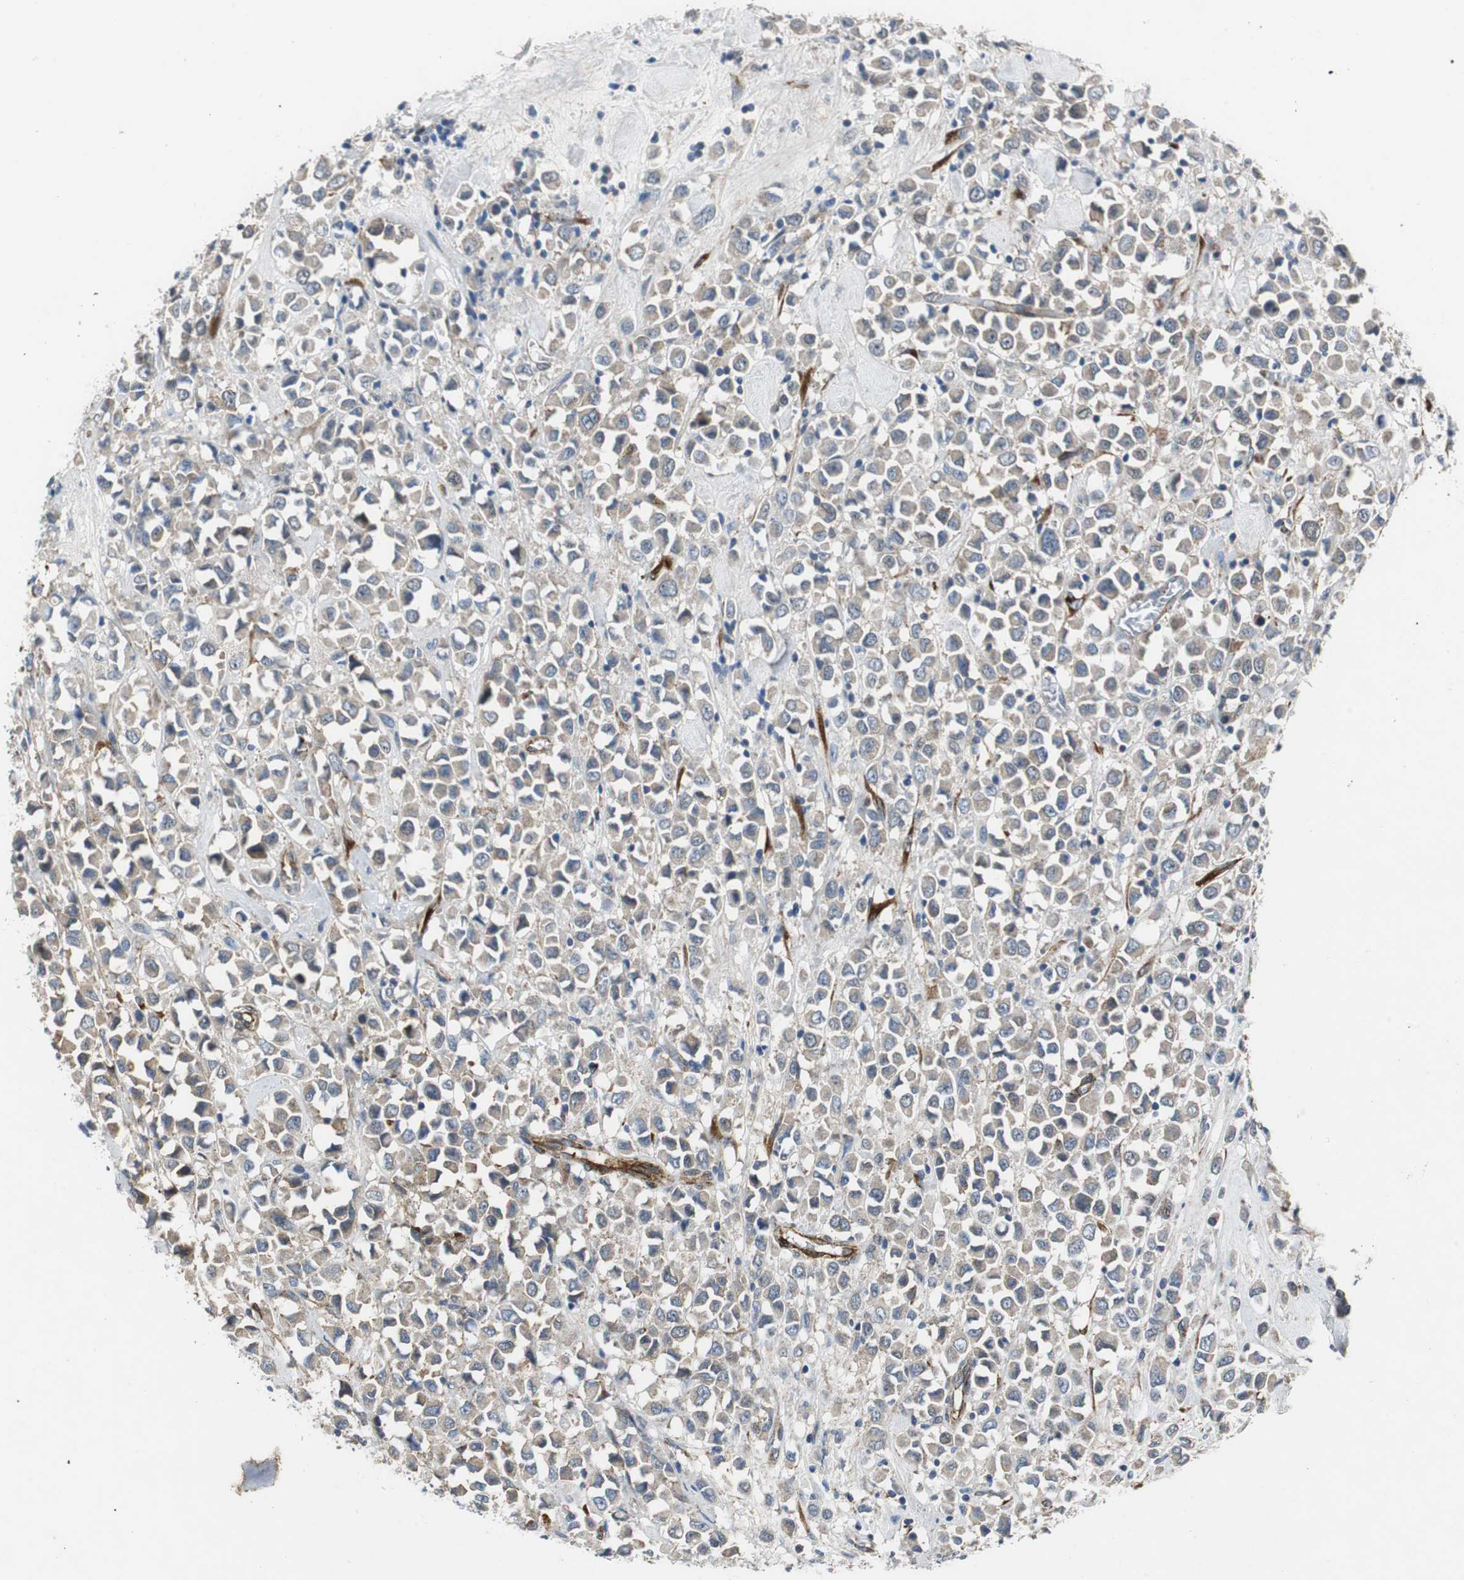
{"staining": {"intensity": "weak", "quantity": ">75%", "location": "cytoplasmic/membranous"}, "tissue": "breast cancer", "cell_type": "Tumor cells", "image_type": "cancer", "snomed": [{"axis": "morphology", "description": "Duct carcinoma"}, {"axis": "topography", "description": "Breast"}], "caption": "IHC (DAB) staining of breast cancer reveals weak cytoplasmic/membranous protein expression in about >75% of tumor cells.", "gene": "ISCU", "patient": {"sex": "female", "age": 61}}